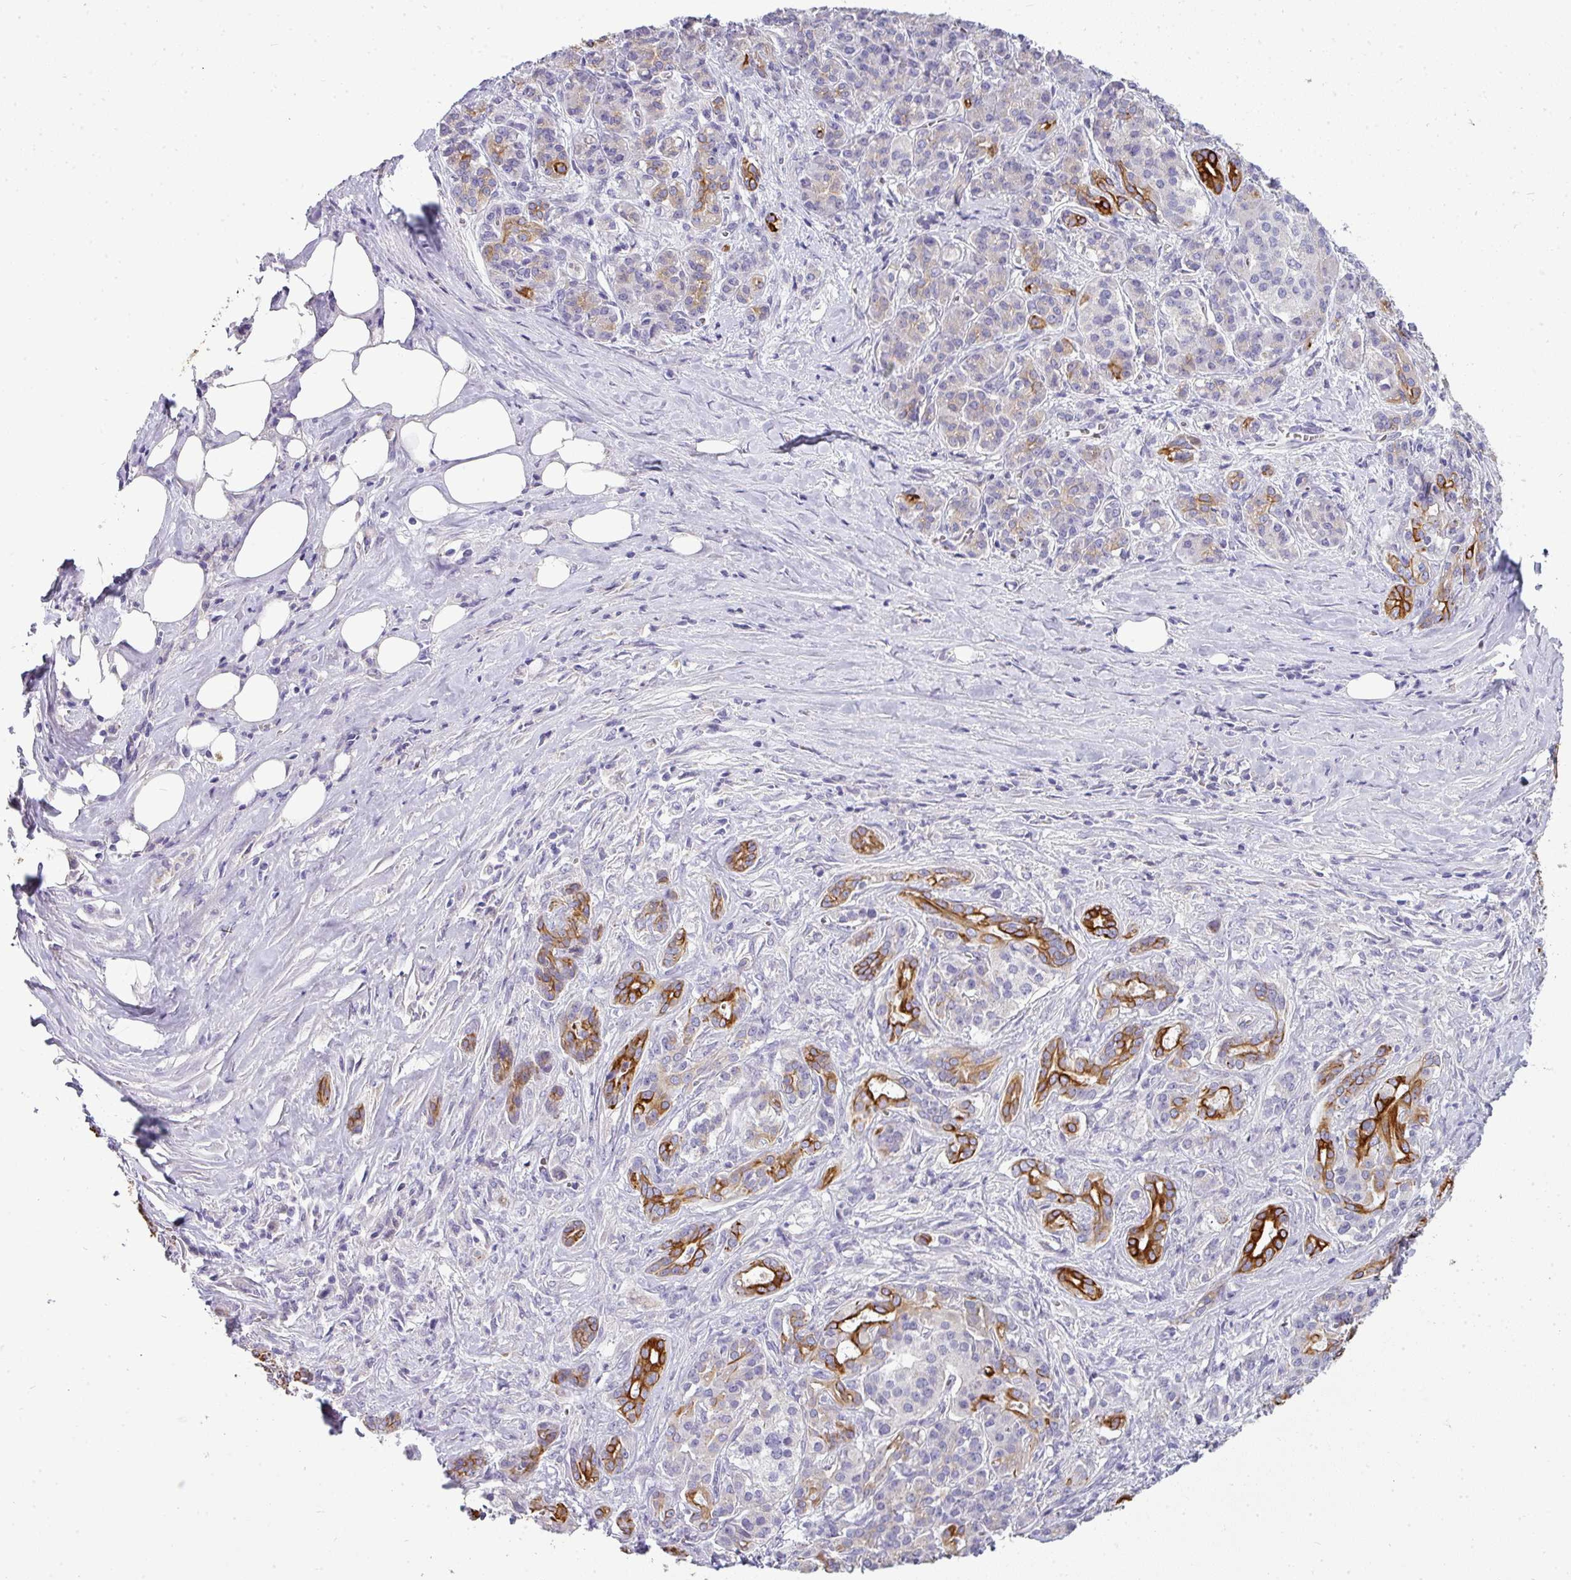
{"staining": {"intensity": "strong", "quantity": "25%-75%", "location": "cytoplasmic/membranous"}, "tissue": "pancreatic cancer", "cell_type": "Tumor cells", "image_type": "cancer", "snomed": [{"axis": "morphology", "description": "Adenocarcinoma, NOS"}, {"axis": "topography", "description": "Pancreas"}], "caption": "Protein analysis of pancreatic adenocarcinoma tissue reveals strong cytoplasmic/membranous staining in approximately 25%-75% of tumor cells.", "gene": "ASXL3", "patient": {"sex": "male", "age": 57}}